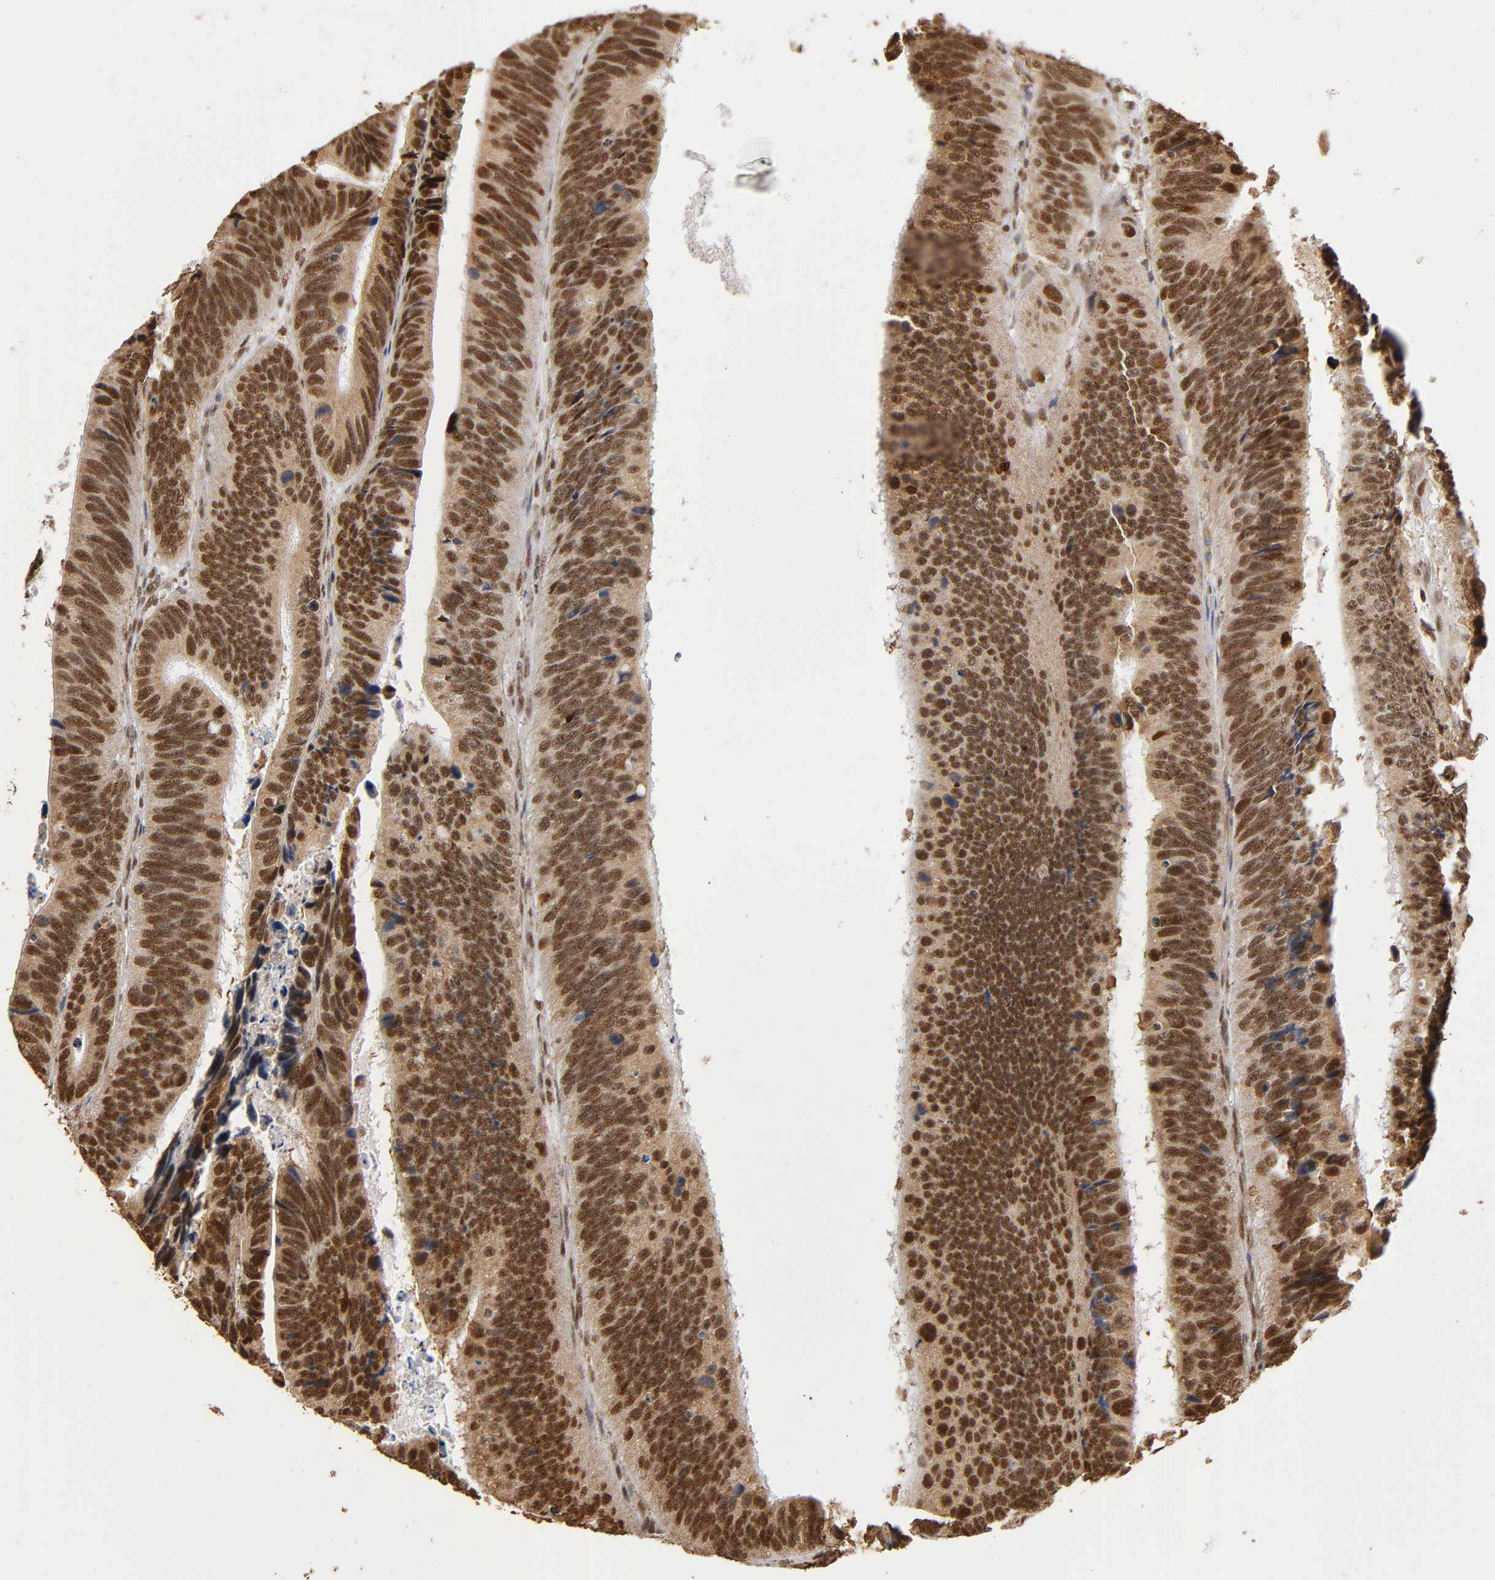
{"staining": {"intensity": "strong", "quantity": ">75%", "location": "cytoplasmic/membranous,nuclear"}, "tissue": "colorectal cancer", "cell_type": "Tumor cells", "image_type": "cancer", "snomed": [{"axis": "morphology", "description": "Adenocarcinoma, NOS"}, {"axis": "topography", "description": "Colon"}], "caption": "Adenocarcinoma (colorectal) stained for a protein (brown) demonstrates strong cytoplasmic/membranous and nuclear positive expression in approximately >75% of tumor cells.", "gene": "RNF122", "patient": {"sex": "male", "age": 72}}